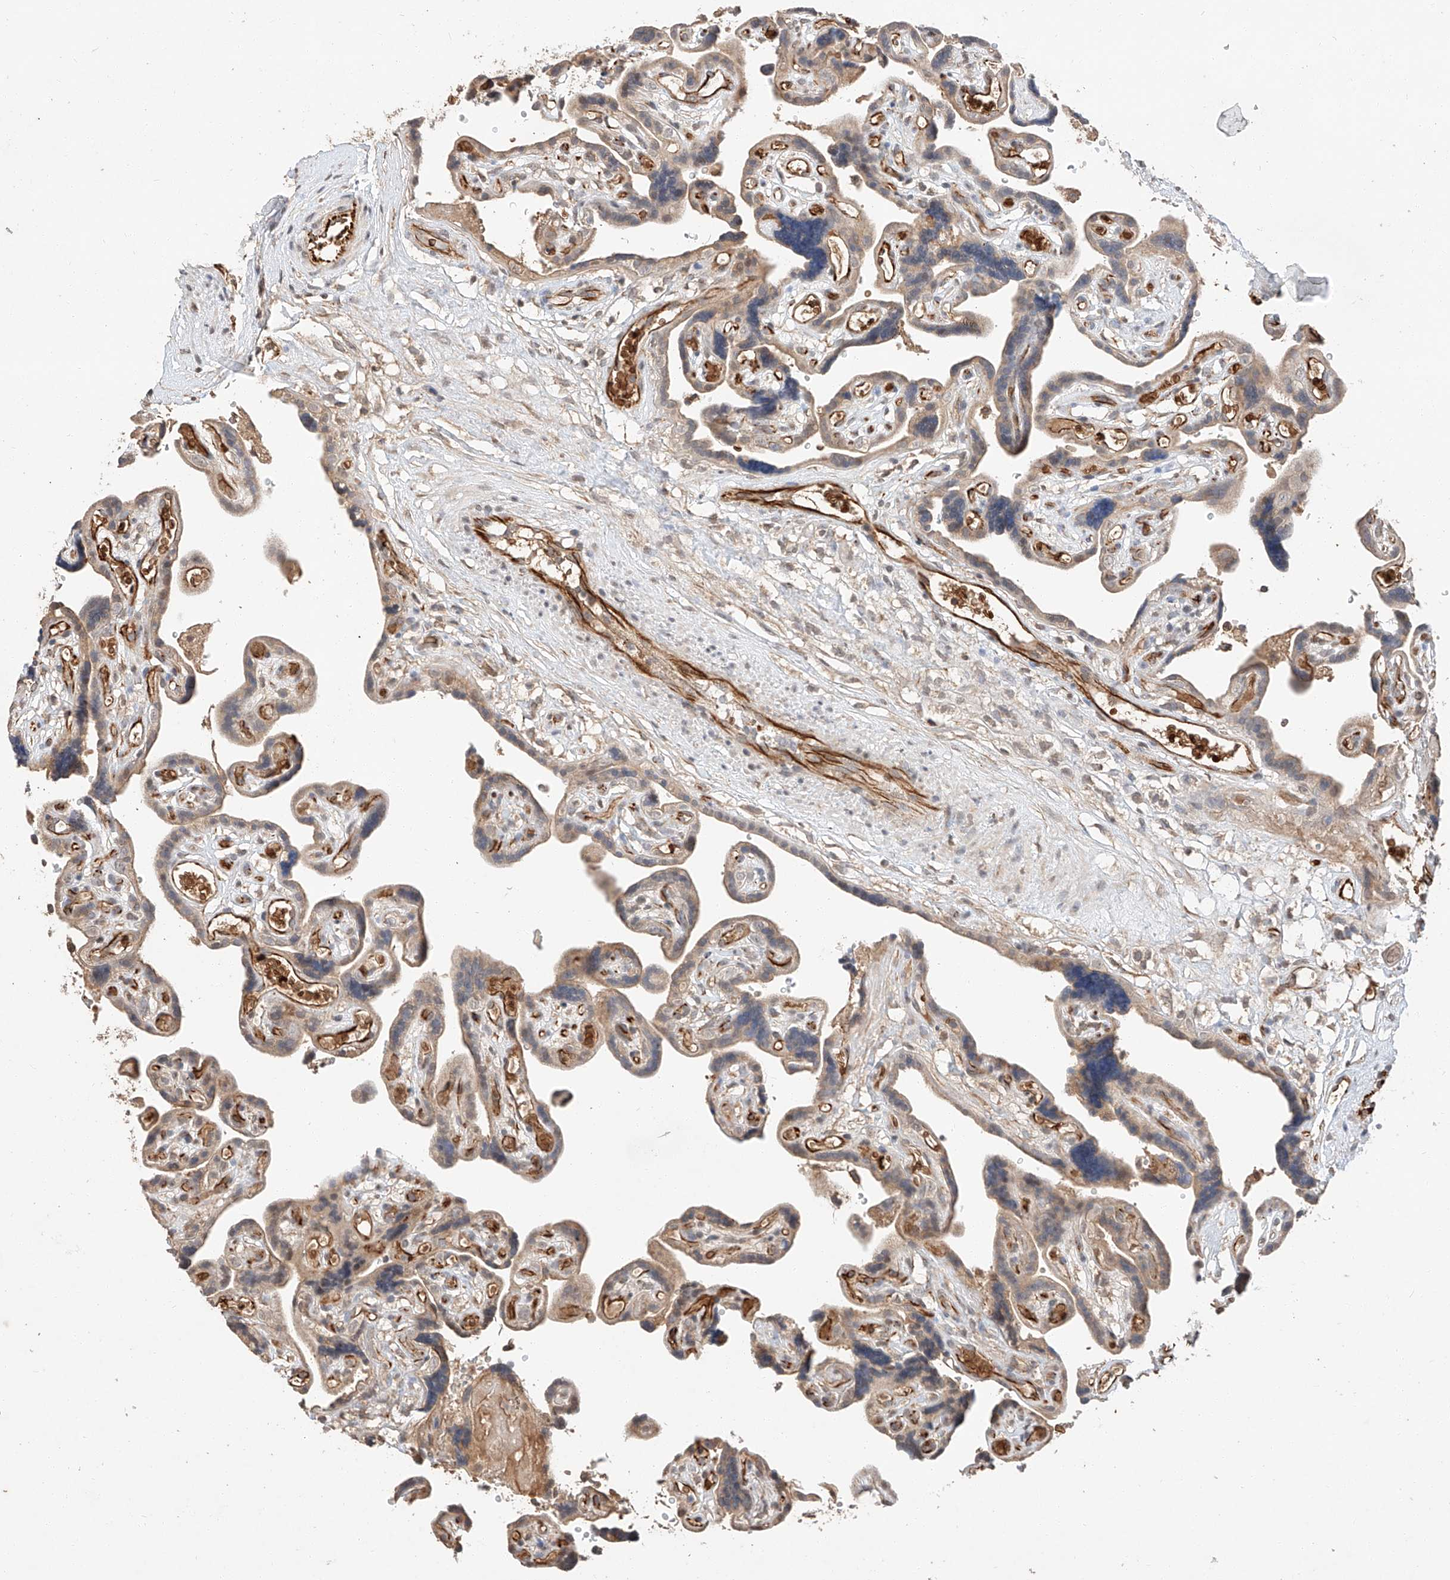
{"staining": {"intensity": "strong", "quantity": ">75%", "location": "cytoplasmic/membranous"}, "tissue": "placenta", "cell_type": "Decidual cells", "image_type": "normal", "snomed": [{"axis": "morphology", "description": "Normal tissue, NOS"}, {"axis": "topography", "description": "Placenta"}], "caption": "Placenta was stained to show a protein in brown. There is high levels of strong cytoplasmic/membranous positivity in approximately >75% of decidual cells. Immunohistochemistry stains the protein in brown and the nuclei are stained blue.", "gene": "SUSD6", "patient": {"sex": "female", "age": 30}}